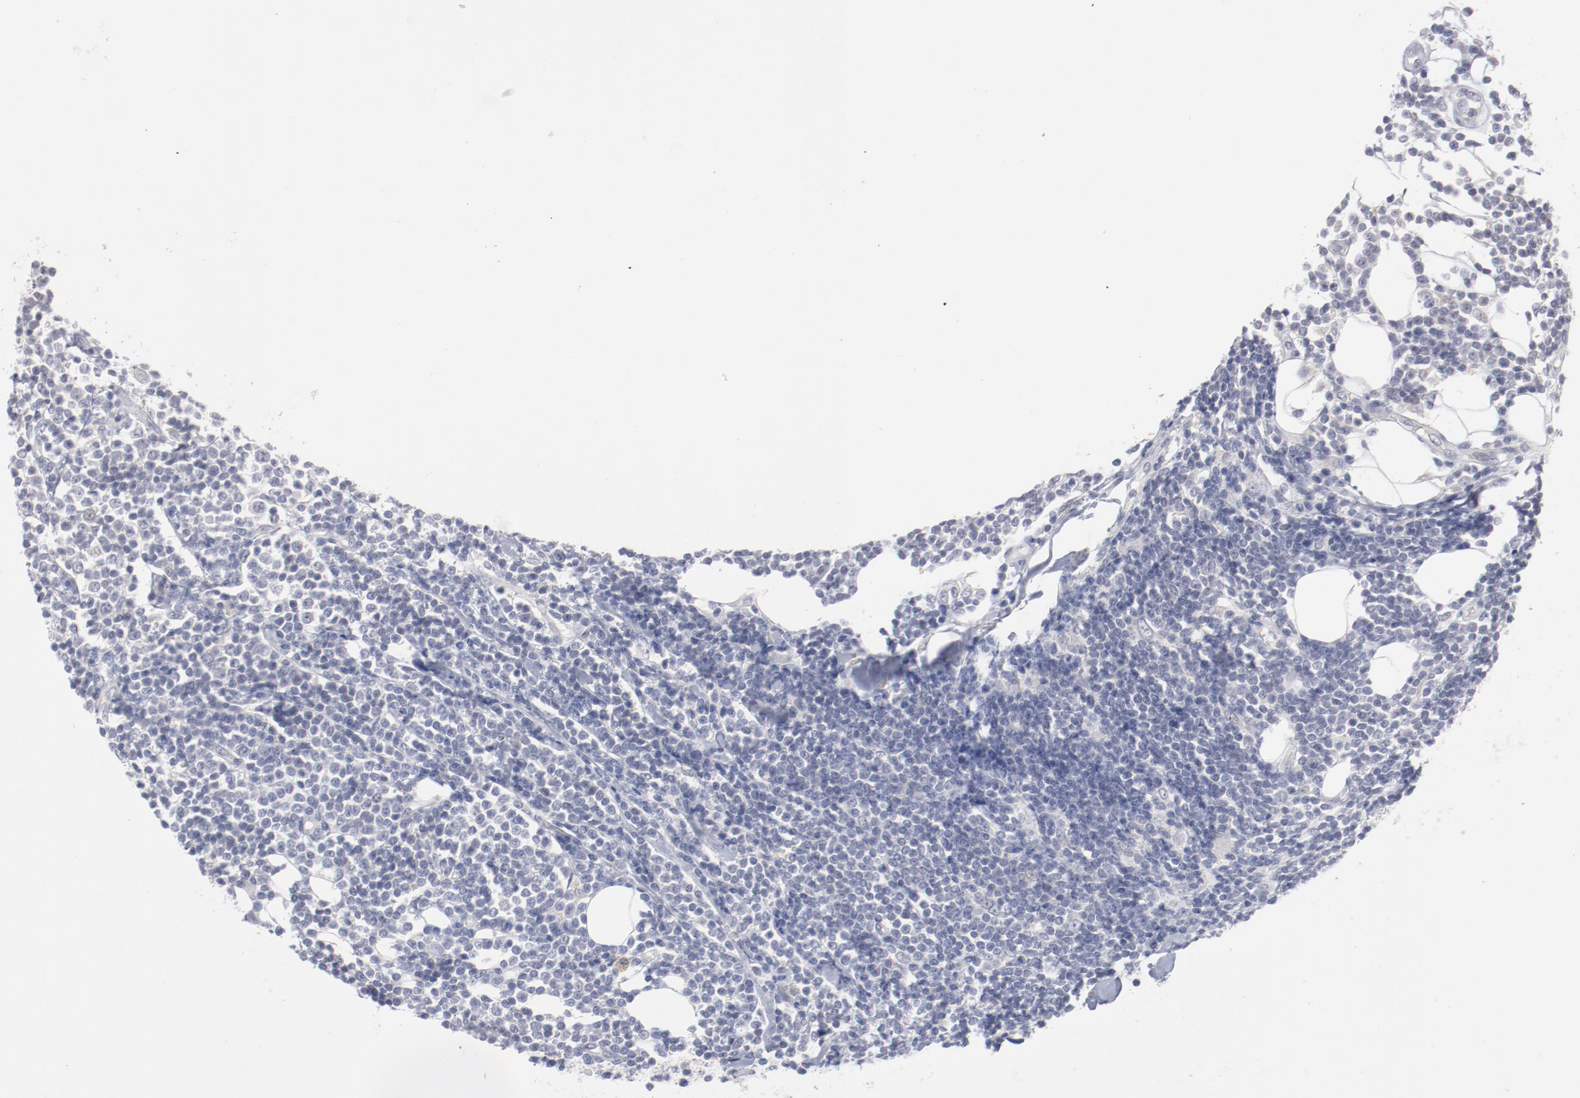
{"staining": {"intensity": "negative", "quantity": "none", "location": "none"}, "tissue": "lymphoma", "cell_type": "Tumor cells", "image_type": "cancer", "snomed": [{"axis": "morphology", "description": "Malignant lymphoma, non-Hodgkin's type, Low grade"}, {"axis": "topography", "description": "Soft tissue"}], "caption": "An immunohistochemistry (IHC) histopathology image of lymphoma is shown. There is no staining in tumor cells of lymphoma.", "gene": "SH3BGR", "patient": {"sex": "male", "age": 92}}